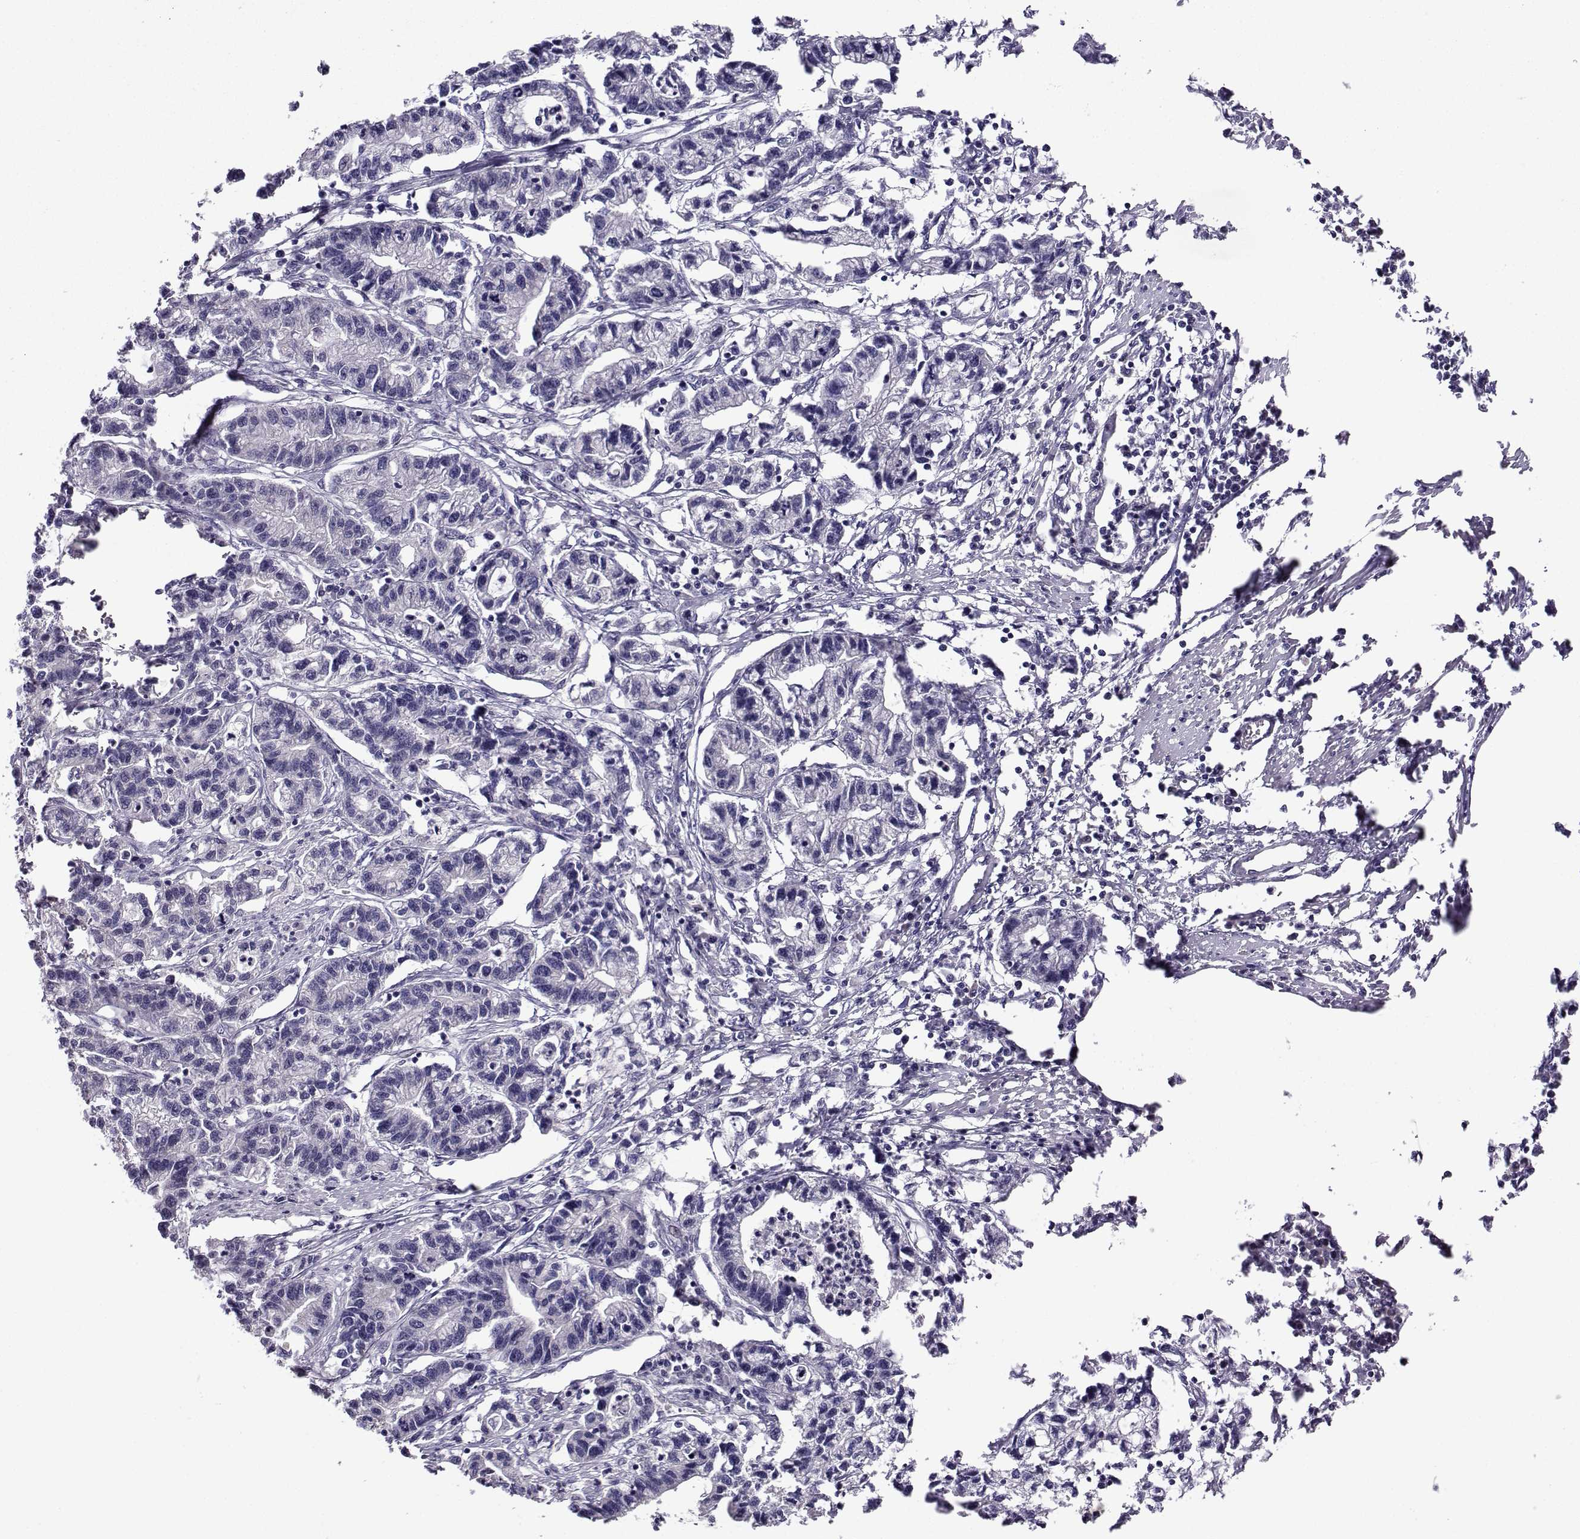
{"staining": {"intensity": "negative", "quantity": "none", "location": "none"}, "tissue": "stomach cancer", "cell_type": "Tumor cells", "image_type": "cancer", "snomed": [{"axis": "morphology", "description": "Adenocarcinoma, NOS"}, {"axis": "topography", "description": "Stomach"}], "caption": "Adenocarcinoma (stomach) was stained to show a protein in brown. There is no significant expression in tumor cells. The staining was performed using DAB to visualize the protein expression in brown, while the nuclei were stained in blue with hematoxylin (Magnification: 20x).", "gene": "DDX20", "patient": {"sex": "male", "age": 83}}